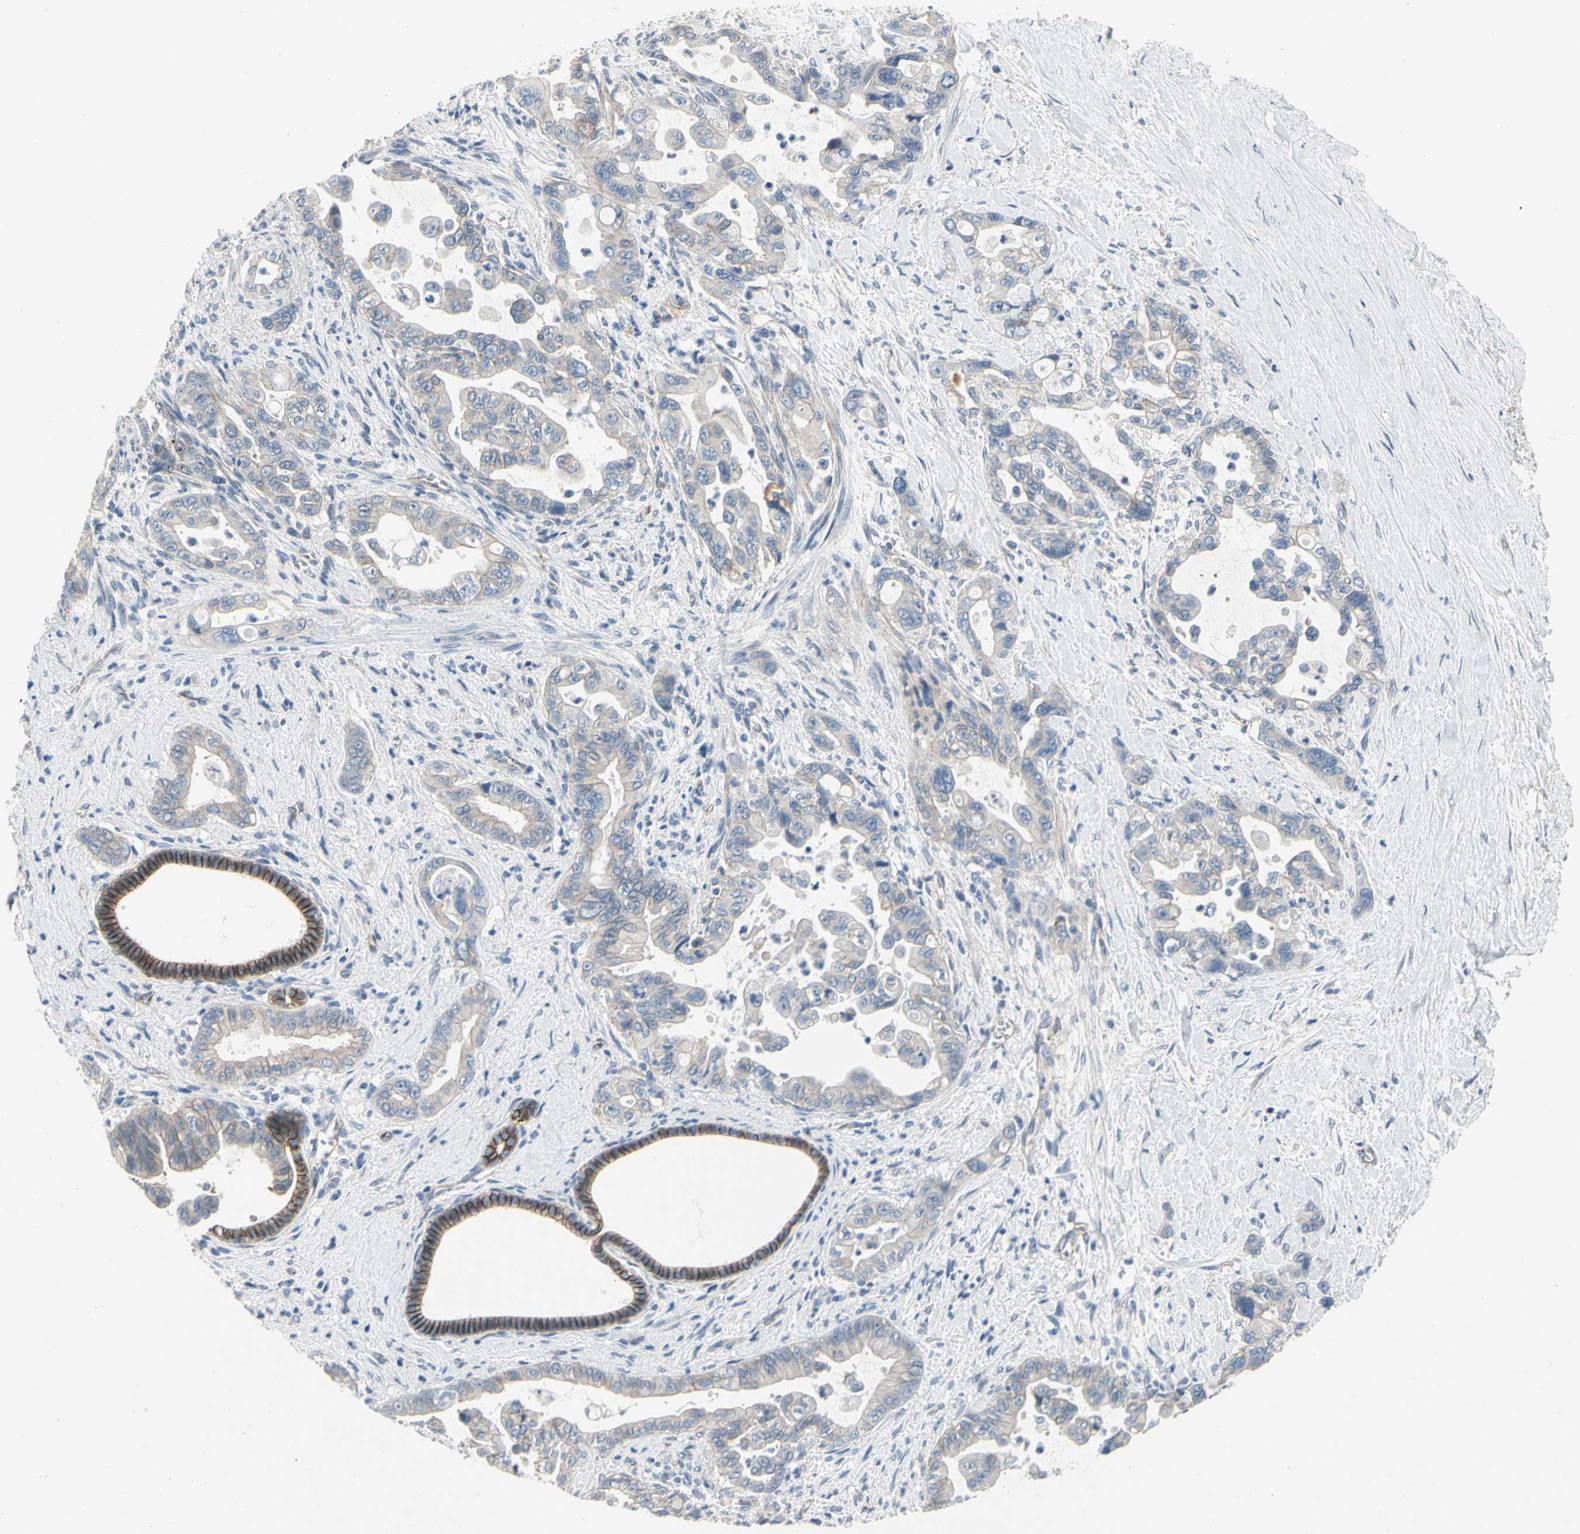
{"staining": {"intensity": "strong", "quantity": "25%-75%", "location": "cytoplasmic/membranous"}, "tissue": "pancreatic cancer", "cell_type": "Tumor cells", "image_type": "cancer", "snomed": [{"axis": "morphology", "description": "Adenocarcinoma, NOS"}, {"axis": "topography", "description": "Pancreas"}], "caption": "There is high levels of strong cytoplasmic/membranous expression in tumor cells of adenocarcinoma (pancreatic), as demonstrated by immunohistochemical staining (brown color).", "gene": "LGR6", "patient": {"sex": "male", "age": 70}}